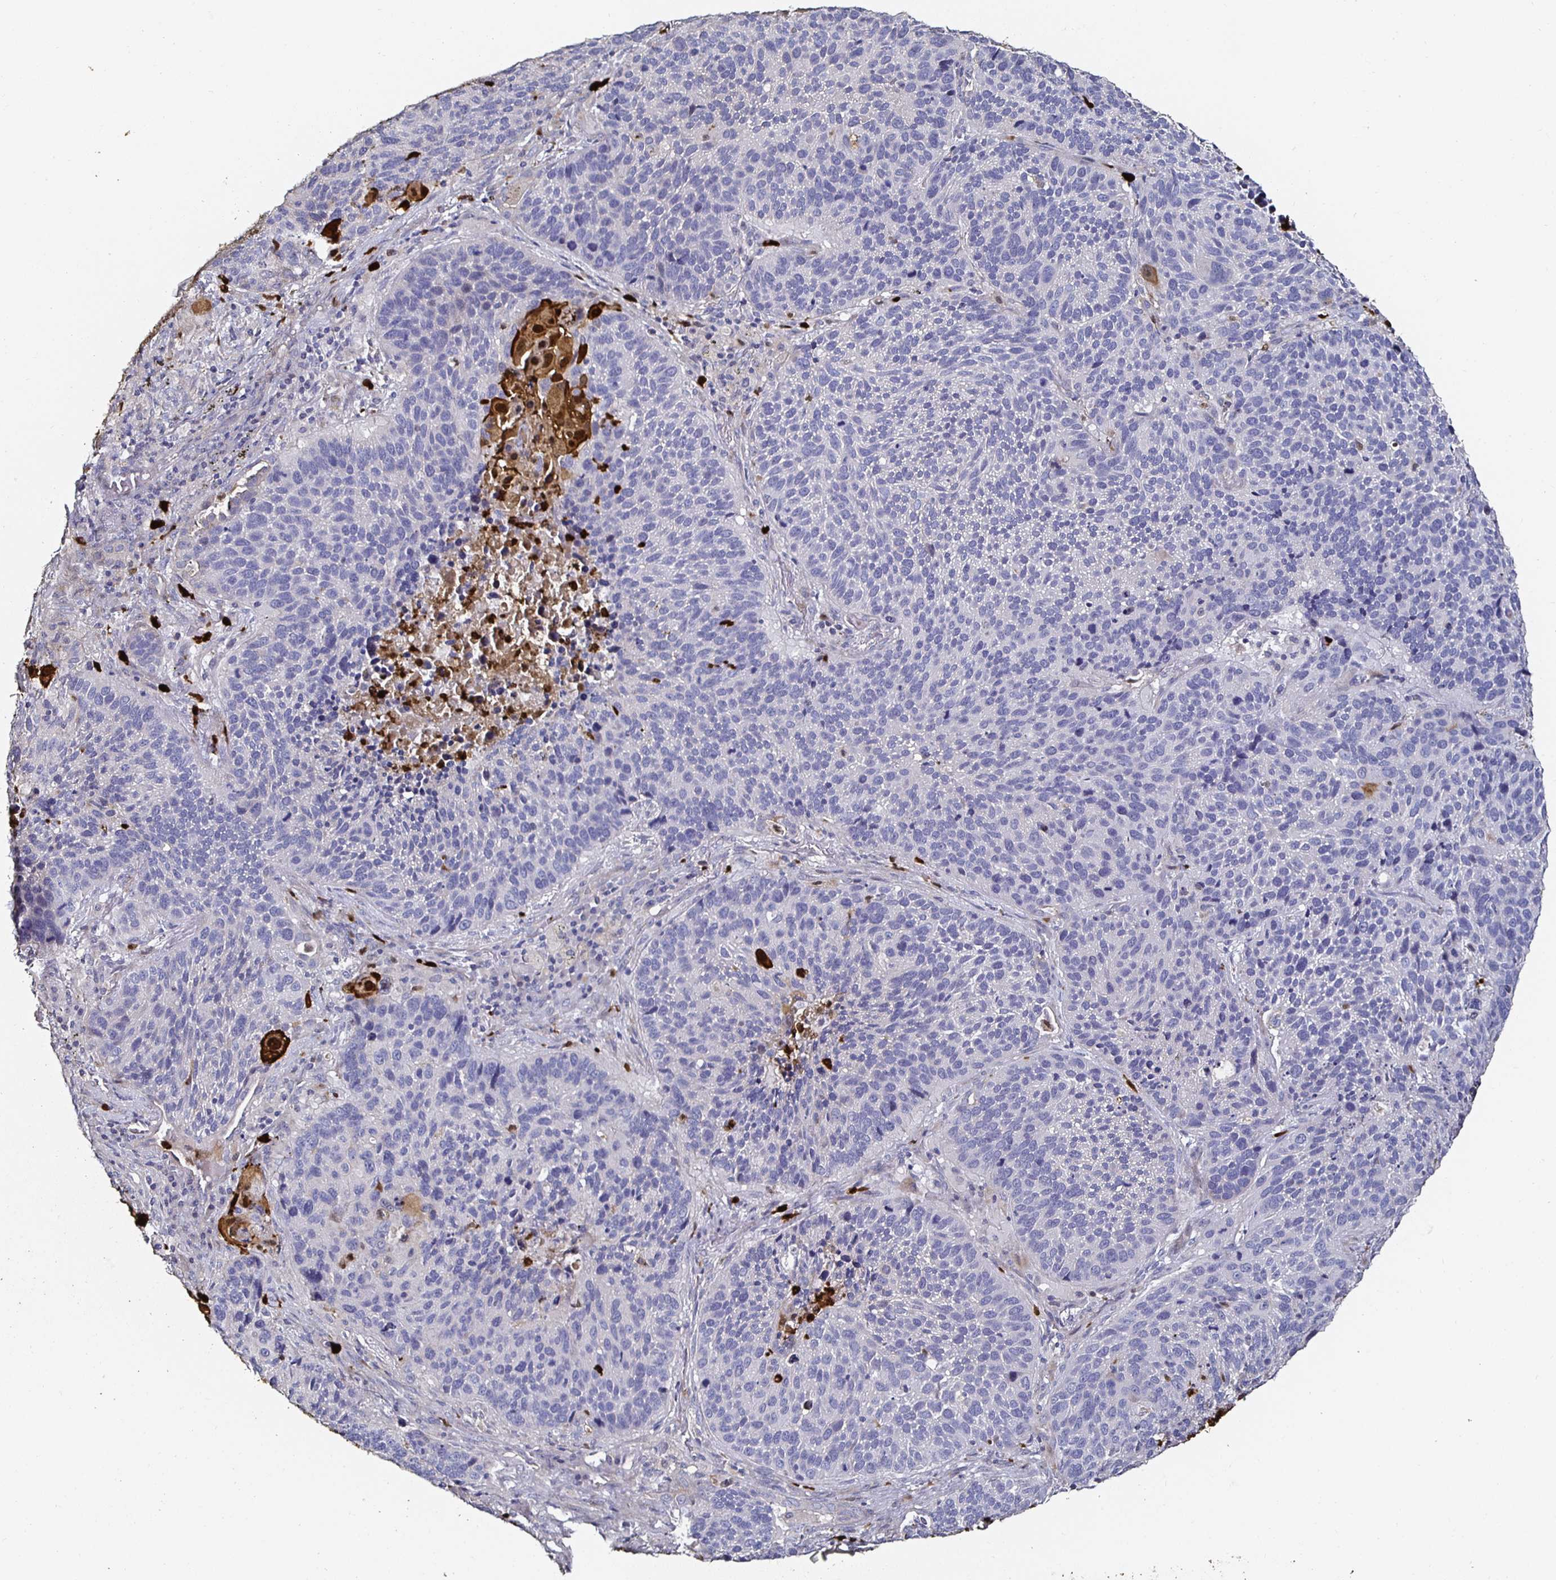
{"staining": {"intensity": "negative", "quantity": "none", "location": "none"}, "tissue": "lung cancer", "cell_type": "Tumor cells", "image_type": "cancer", "snomed": [{"axis": "morphology", "description": "Squamous cell carcinoma, NOS"}, {"axis": "topography", "description": "Lung"}], "caption": "Lung squamous cell carcinoma was stained to show a protein in brown. There is no significant positivity in tumor cells.", "gene": "TLR4", "patient": {"sex": "male", "age": 68}}